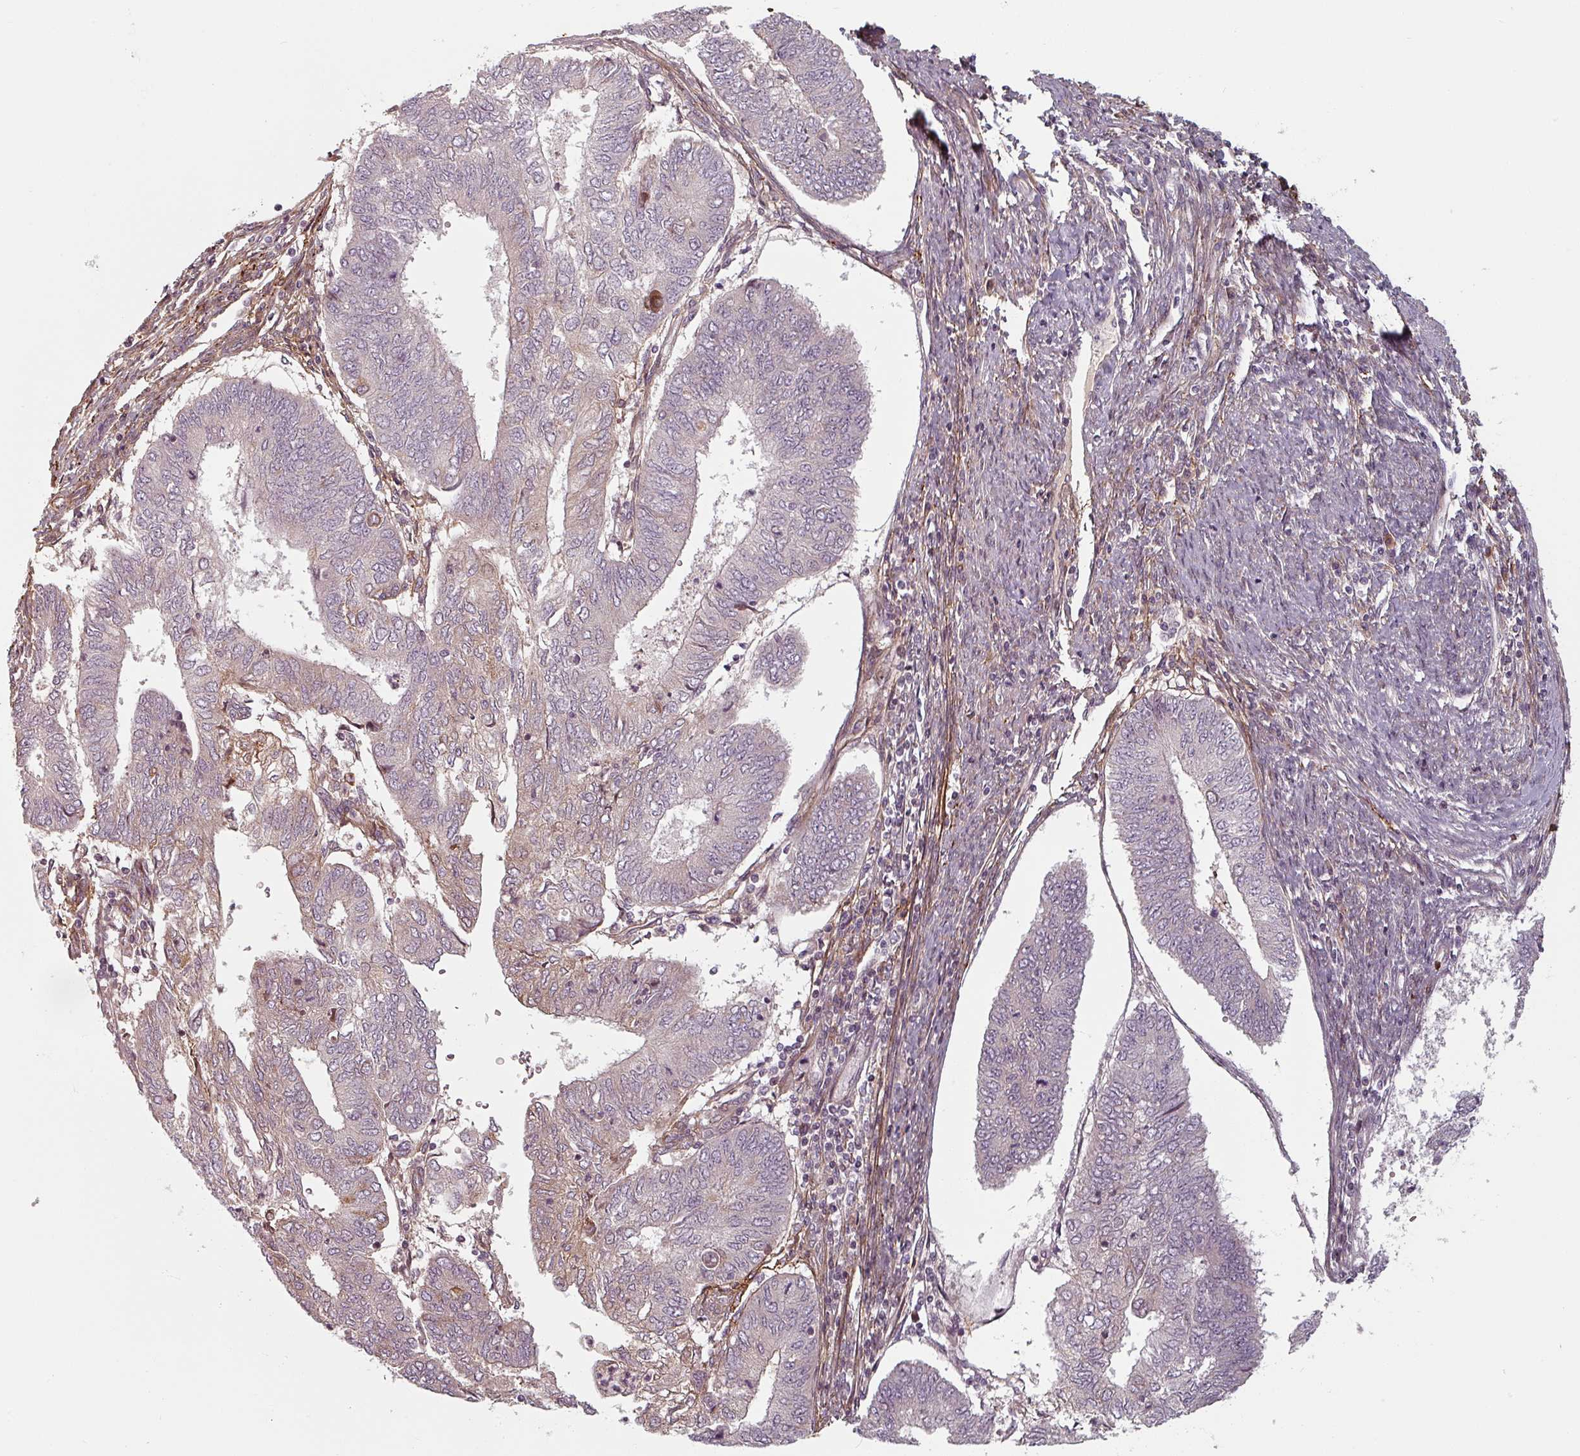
{"staining": {"intensity": "weak", "quantity": "<25%", "location": "cytoplasmic/membranous"}, "tissue": "endometrial cancer", "cell_type": "Tumor cells", "image_type": "cancer", "snomed": [{"axis": "morphology", "description": "Adenocarcinoma, NOS"}, {"axis": "topography", "description": "Endometrium"}], "caption": "Photomicrograph shows no protein expression in tumor cells of endometrial cancer (adenocarcinoma) tissue.", "gene": "CYB5RL", "patient": {"sex": "female", "age": 68}}